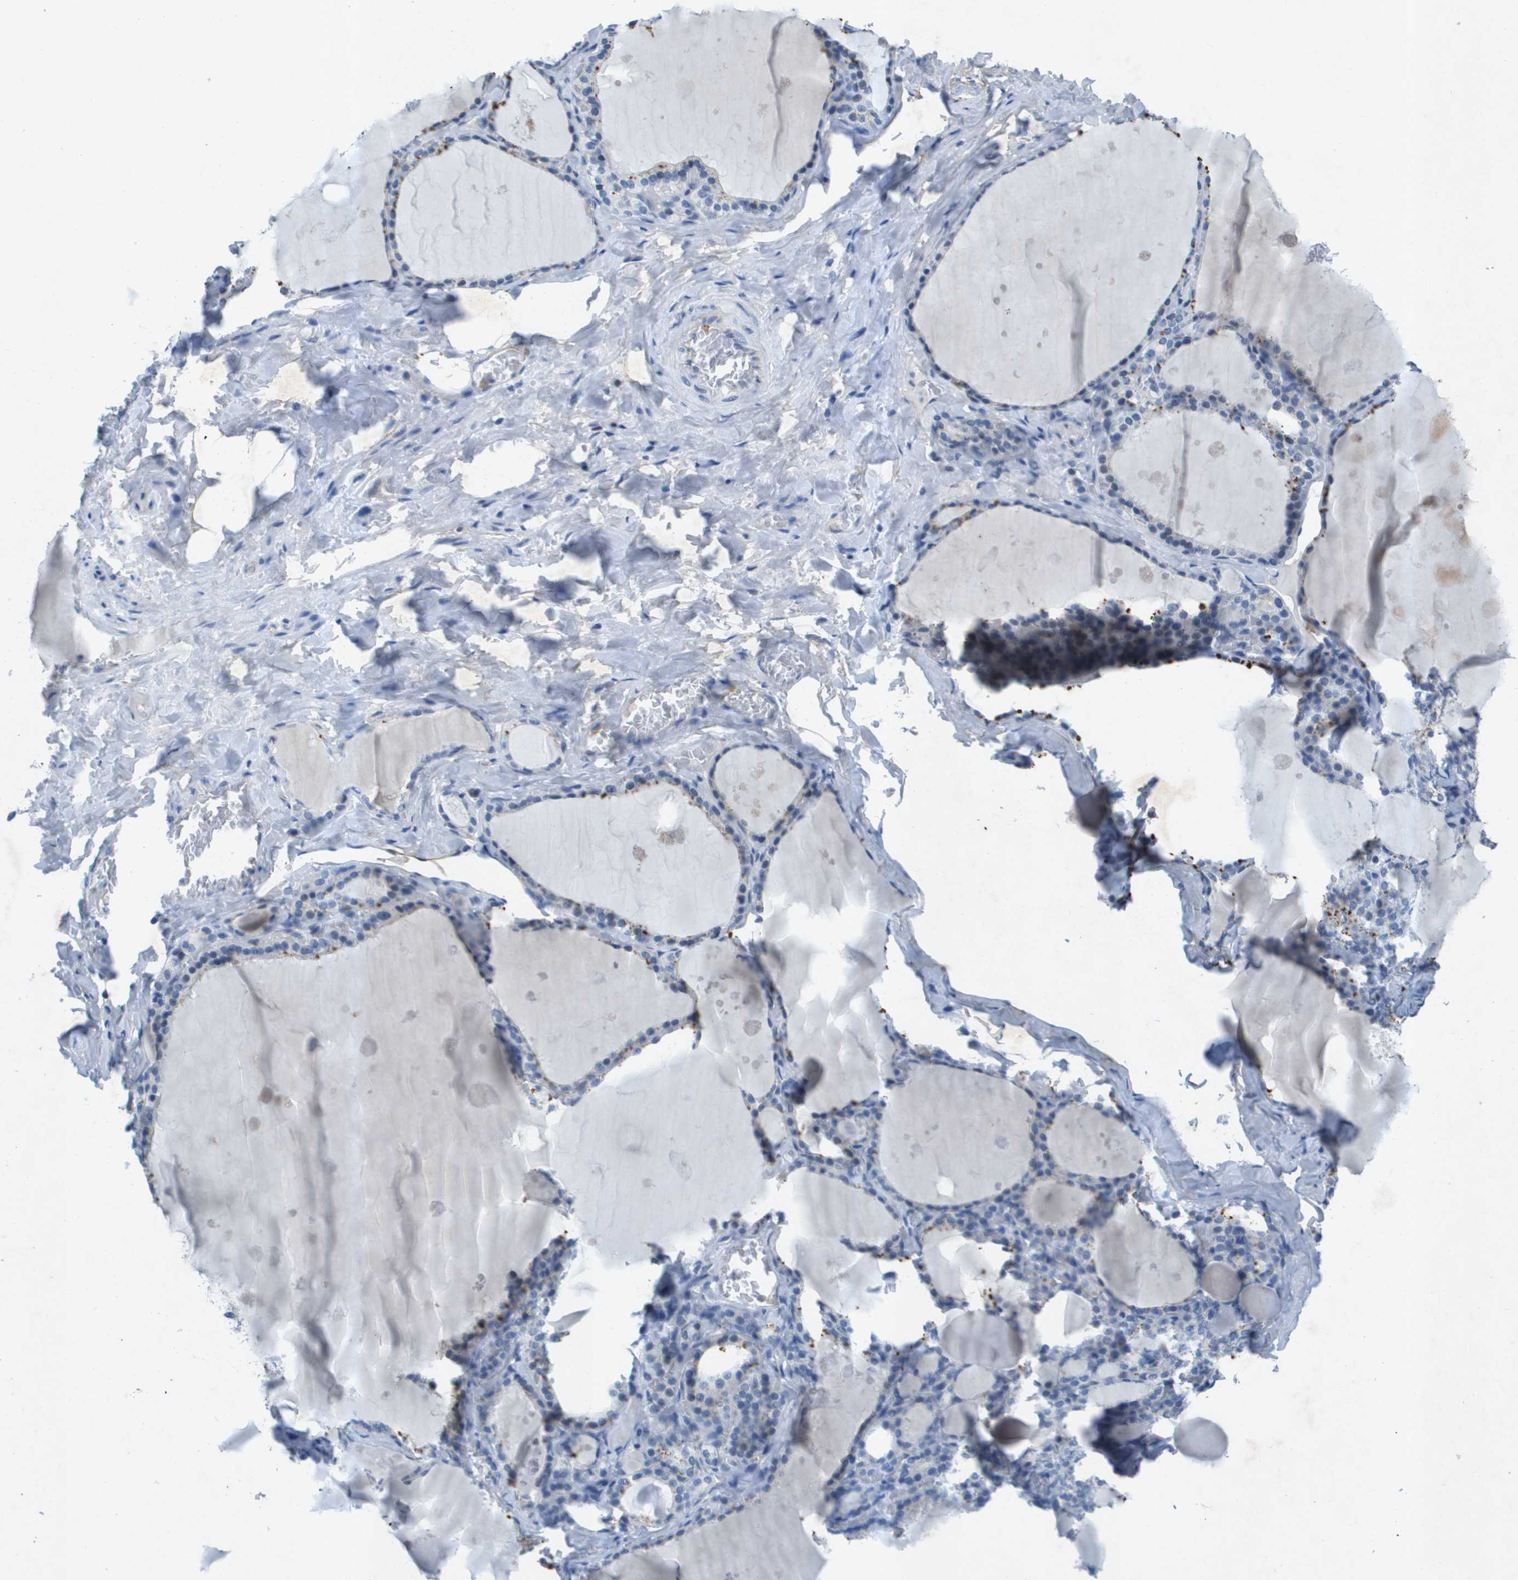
{"staining": {"intensity": "moderate", "quantity": "<25%", "location": "cytoplasmic/membranous"}, "tissue": "thyroid gland", "cell_type": "Glandular cells", "image_type": "normal", "snomed": [{"axis": "morphology", "description": "Normal tissue, NOS"}, {"axis": "topography", "description": "Thyroid gland"}], "caption": "A brown stain highlights moderate cytoplasmic/membranous expression of a protein in glandular cells of unremarkable thyroid gland. Immunohistochemistry stains the protein of interest in brown and the nuclei are stained blue.", "gene": "ITGA6", "patient": {"sex": "male", "age": 56}}